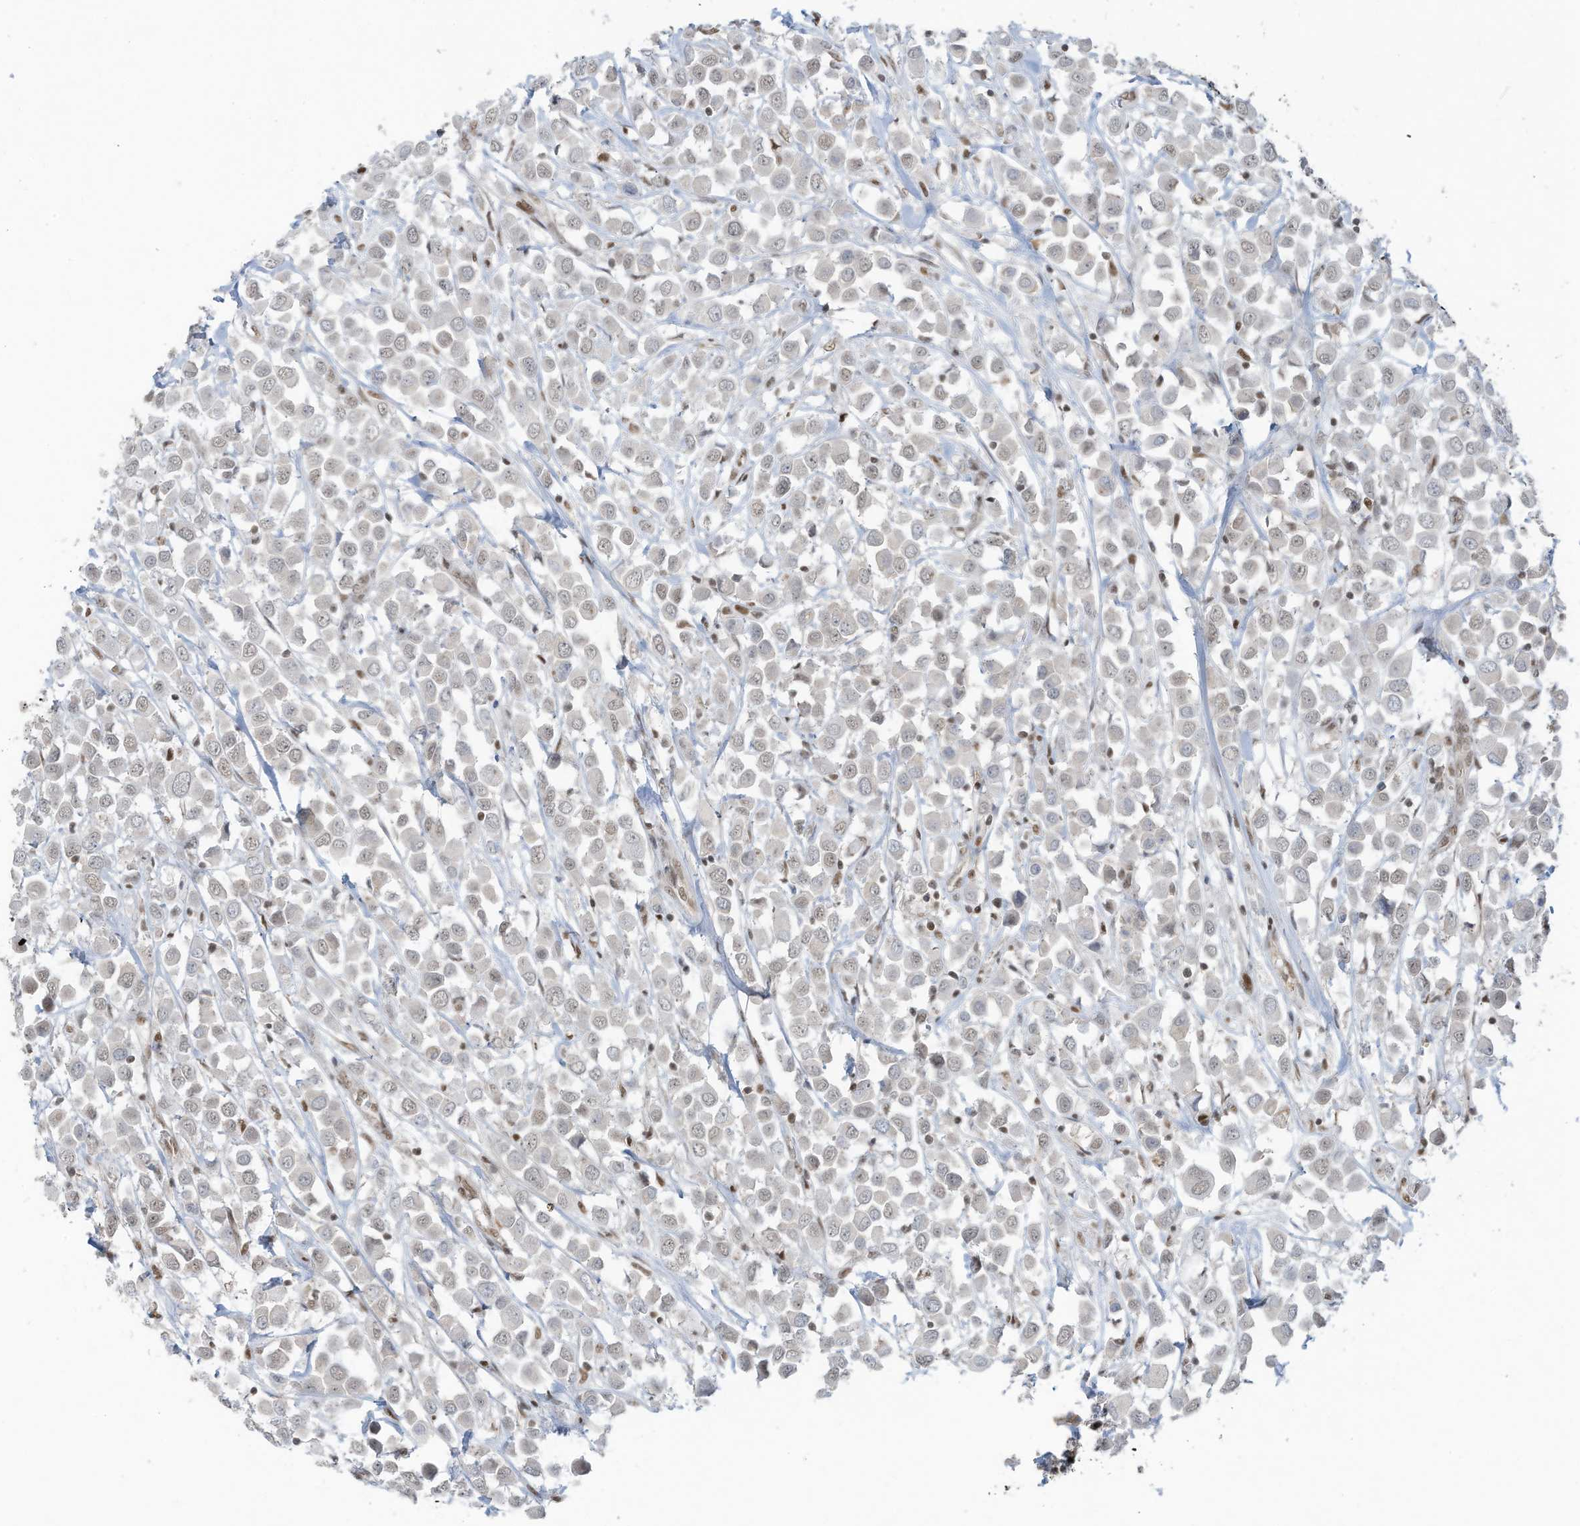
{"staining": {"intensity": "weak", "quantity": "<25%", "location": "nuclear"}, "tissue": "breast cancer", "cell_type": "Tumor cells", "image_type": "cancer", "snomed": [{"axis": "morphology", "description": "Duct carcinoma"}, {"axis": "topography", "description": "Breast"}], "caption": "Immunohistochemistry (IHC) of breast cancer demonstrates no positivity in tumor cells. (Brightfield microscopy of DAB immunohistochemistry (IHC) at high magnification).", "gene": "DBR1", "patient": {"sex": "female", "age": 61}}